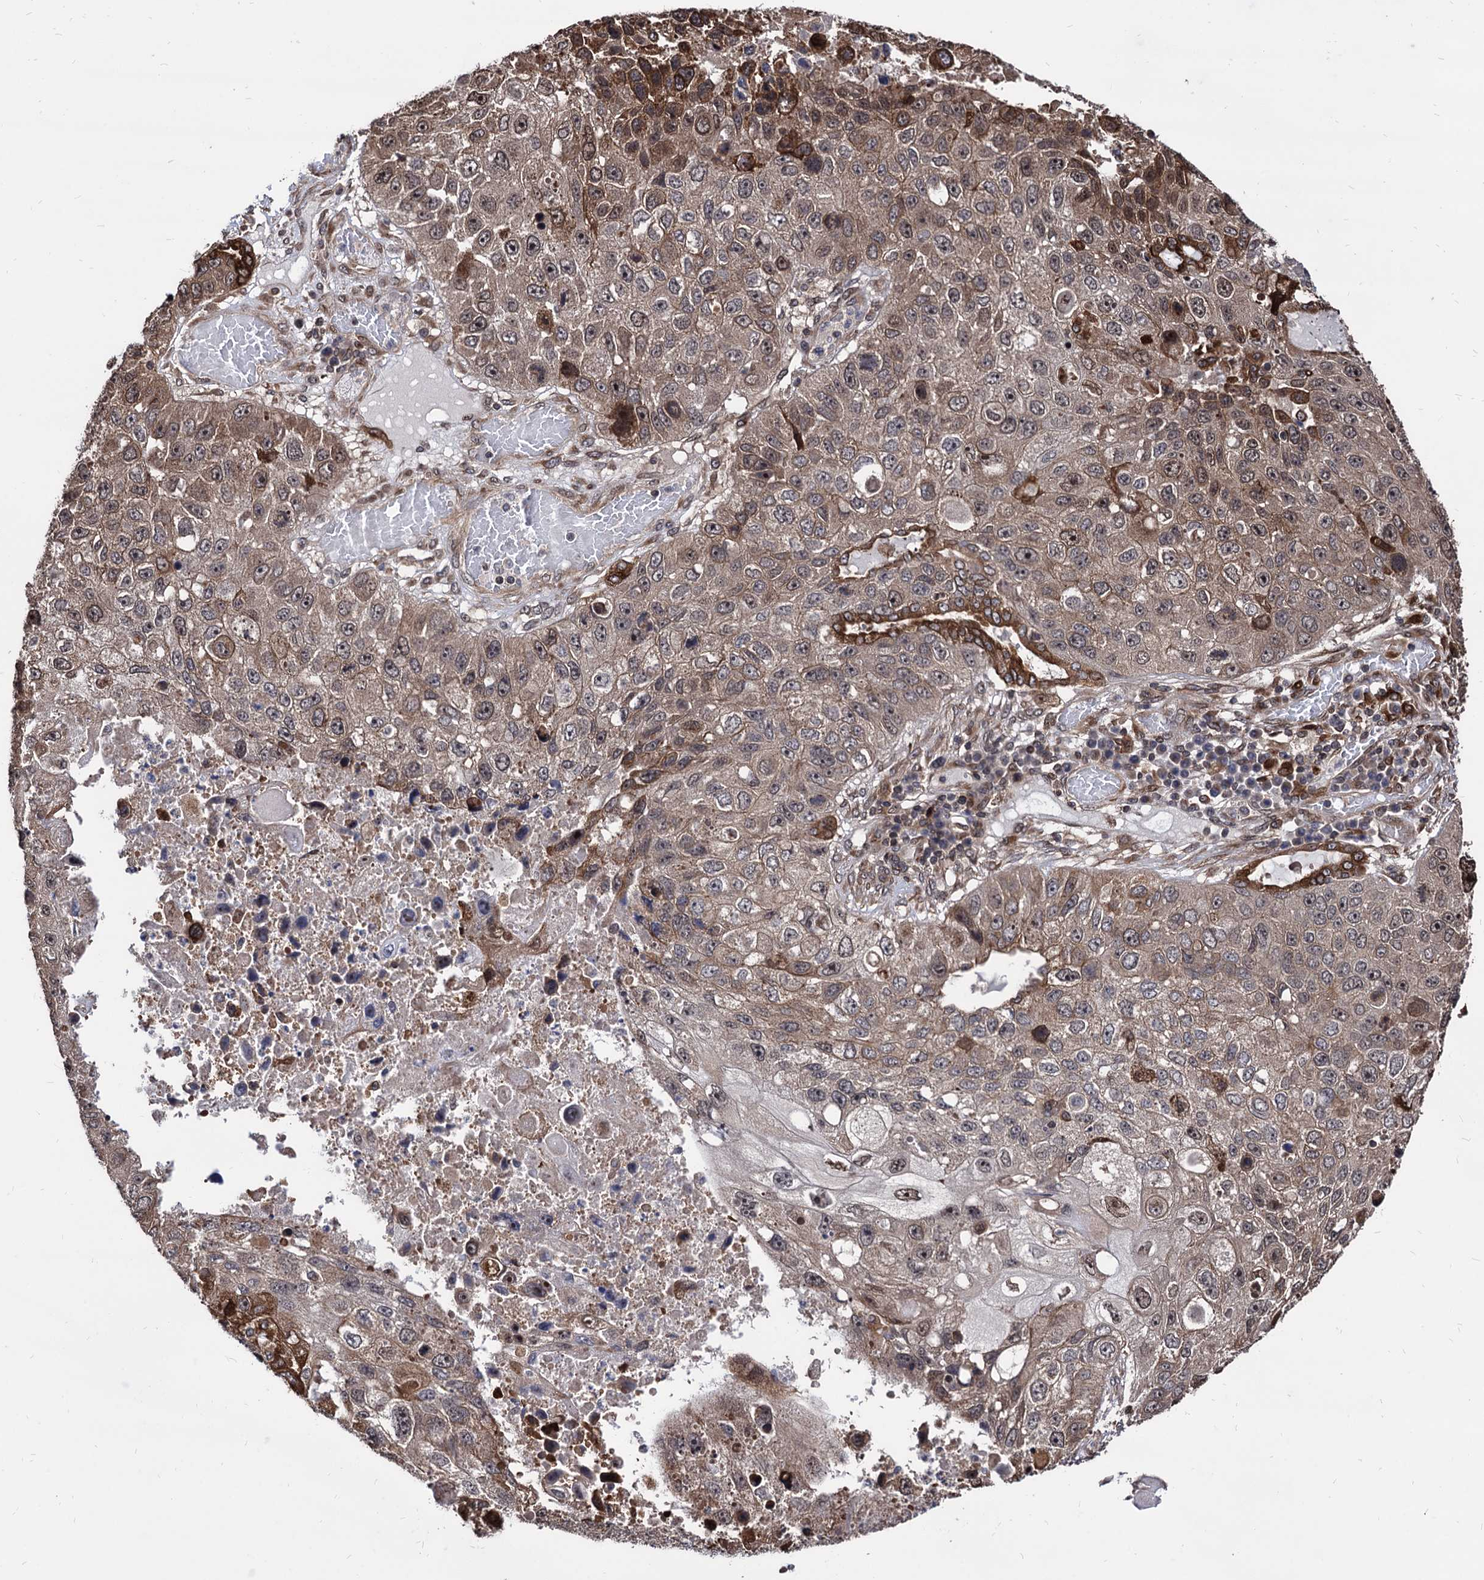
{"staining": {"intensity": "moderate", "quantity": "25%-75%", "location": "cytoplasmic/membranous"}, "tissue": "lung cancer", "cell_type": "Tumor cells", "image_type": "cancer", "snomed": [{"axis": "morphology", "description": "Squamous cell carcinoma, NOS"}, {"axis": "topography", "description": "Lung"}], "caption": "About 25%-75% of tumor cells in squamous cell carcinoma (lung) reveal moderate cytoplasmic/membranous protein positivity as visualized by brown immunohistochemical staining.", "gene": "ANKRD12", "patient": {"sex": "male", "age": 61}}